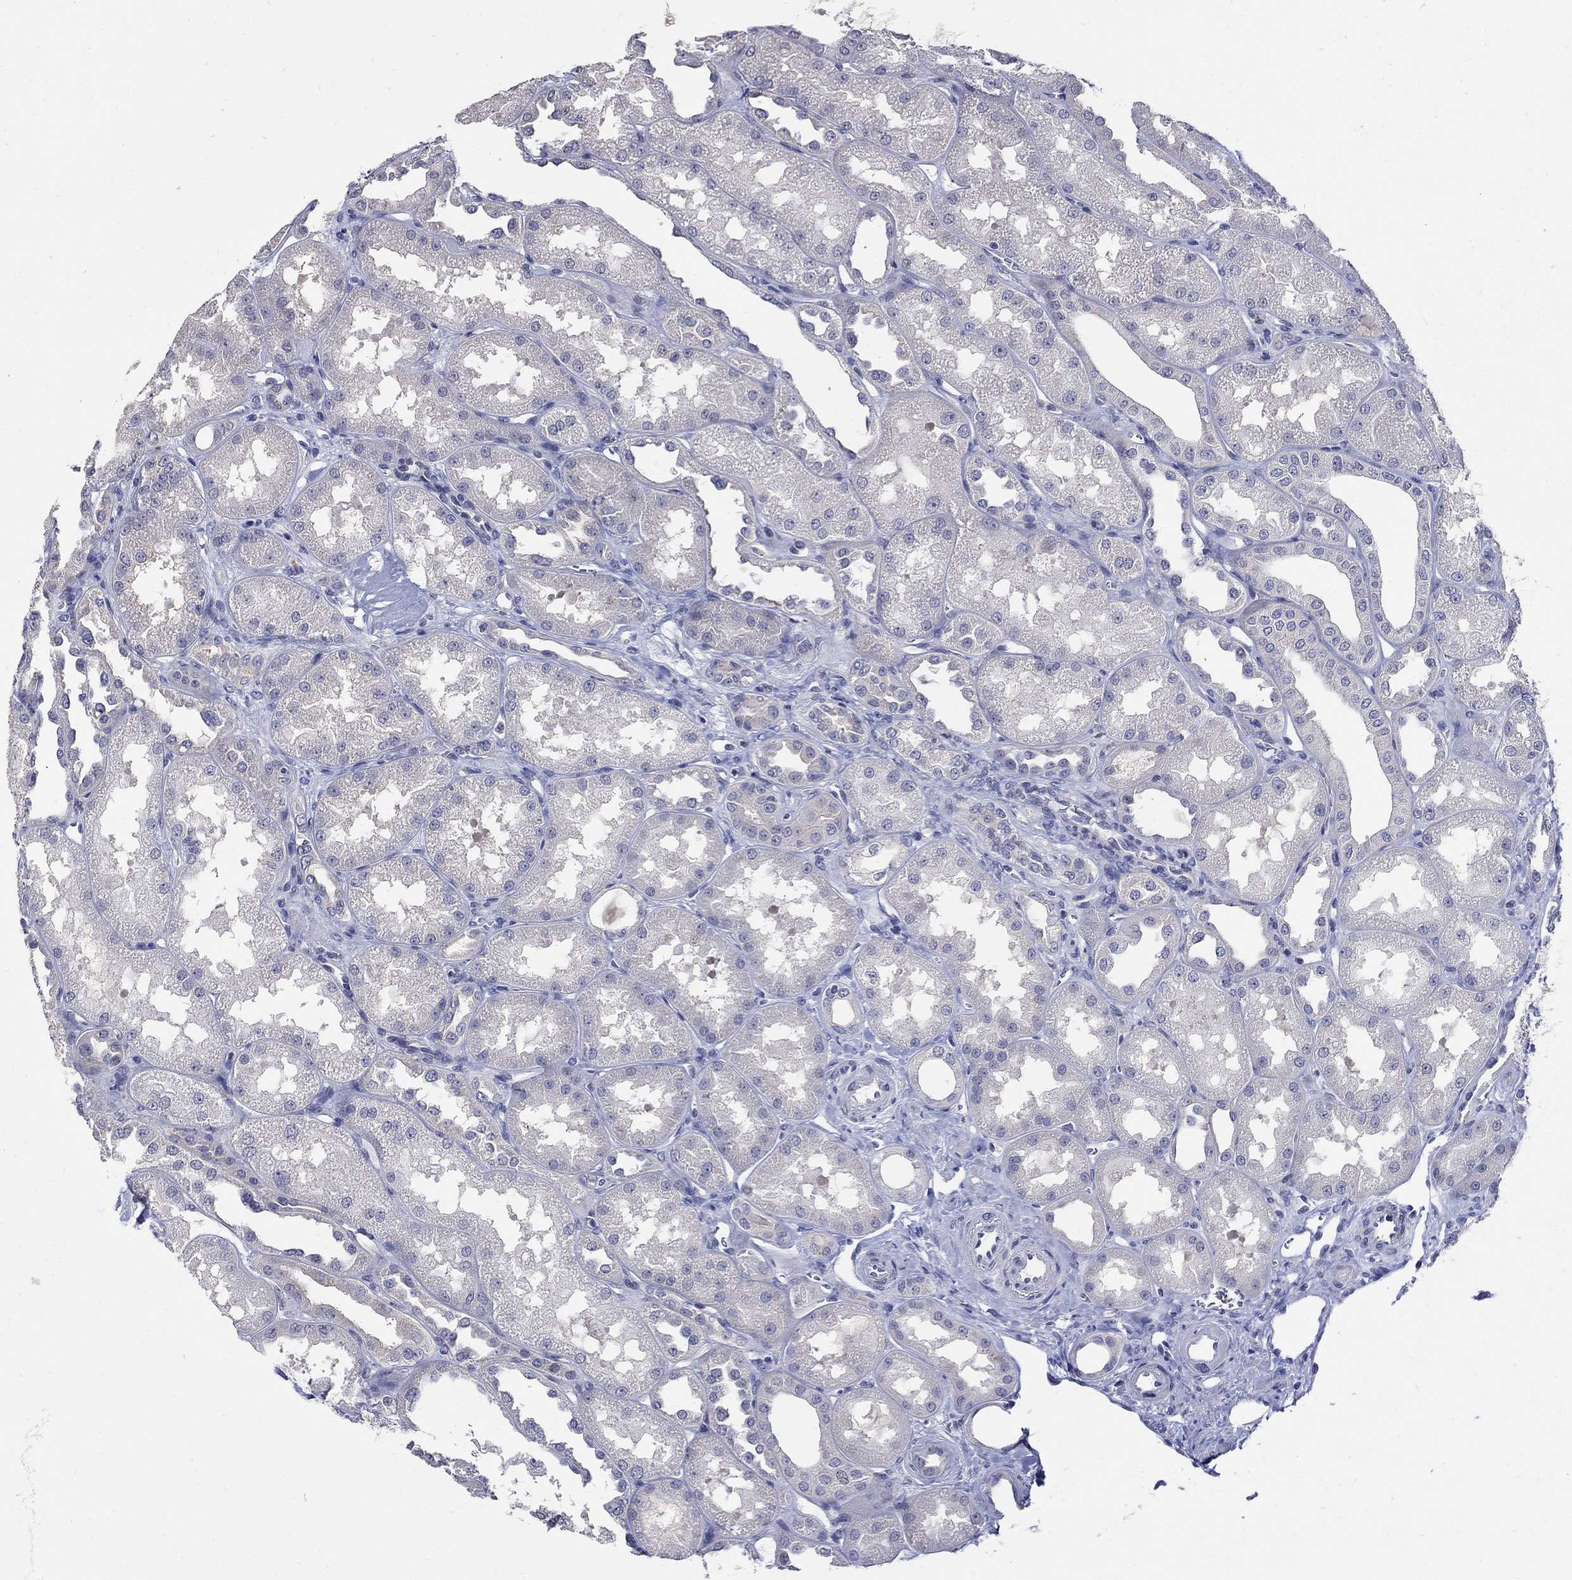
{"staining": {"intensity": "negative", "quantity": "none", "location": "none"}, "tissue": "kidney", "cell_type": "Cells in glomeruli", "image_type": "normal", "snomed": [{"axis": "morphology", "description": "Normal tissue, NOS"}, {"axis": "topography", "description": "Kidney"}], "caption": "There is no significant staining in cells in glomeruli of kidney. The staining was performed using DAB to visualize the protein expression in brown, while the nuclei were stained in blue with hematoxylin (Magnification: 20x).", "gene": "CETN1", "patient": {"sex": "male", "age": 61}}